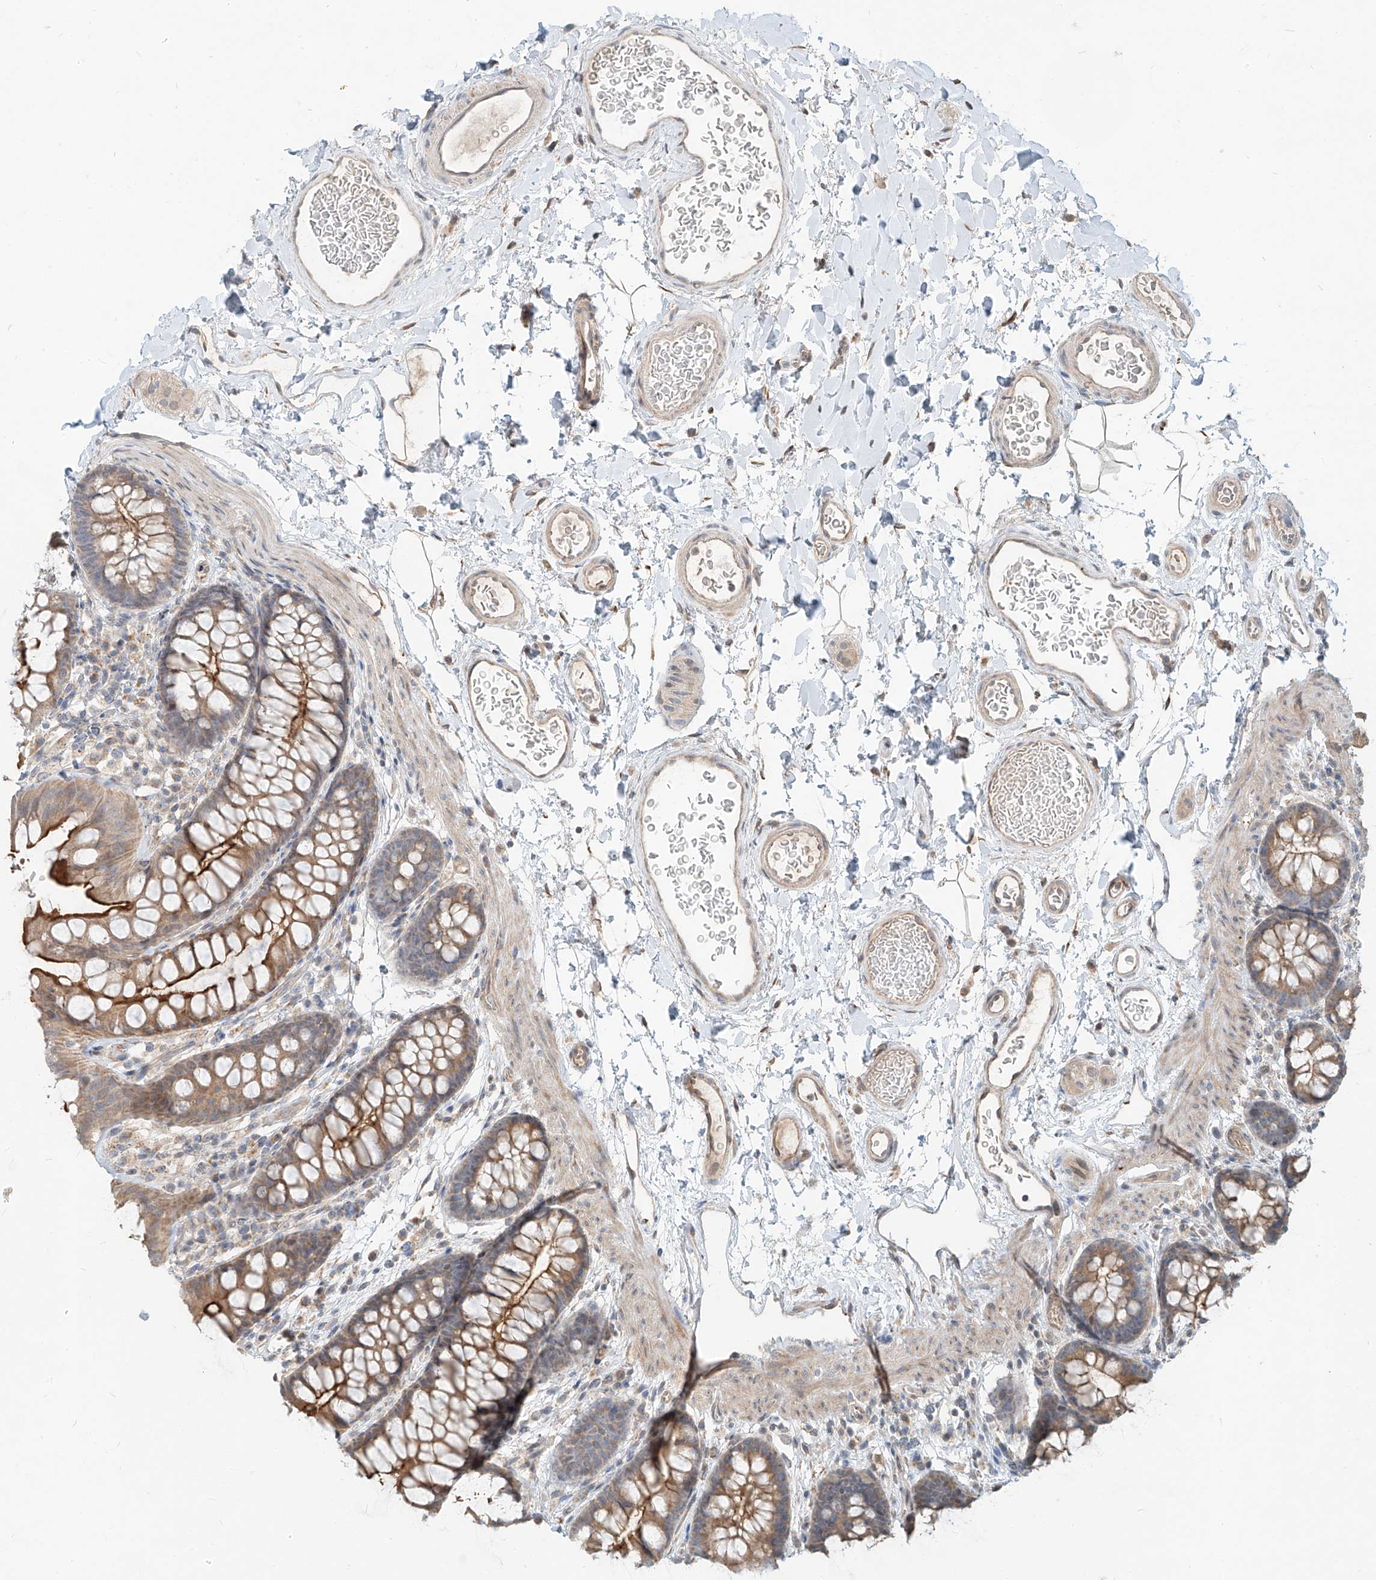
{"staining": {"intensity": "weak", "quantity": "25%-75%", "location": "cytoplasmic/membranous"}, "tissue": "colon", "cell_type": "Endothelial cells", "image_type": "normal", "snomed": [{"axis": "morphology", "description": "Normal tissue, NOS"}, {"axis": "topography", "description": "Colon"}], "caption": "Endothelial cells show low levels of weak cytoplasmic/membranous positivity in approximately 25%-75% of cells in unremarkable human colon. (IHC, brightfield microscopy, high magnification).", "gene": "STX19", "patient": {"sex": "female", "age": 62}}